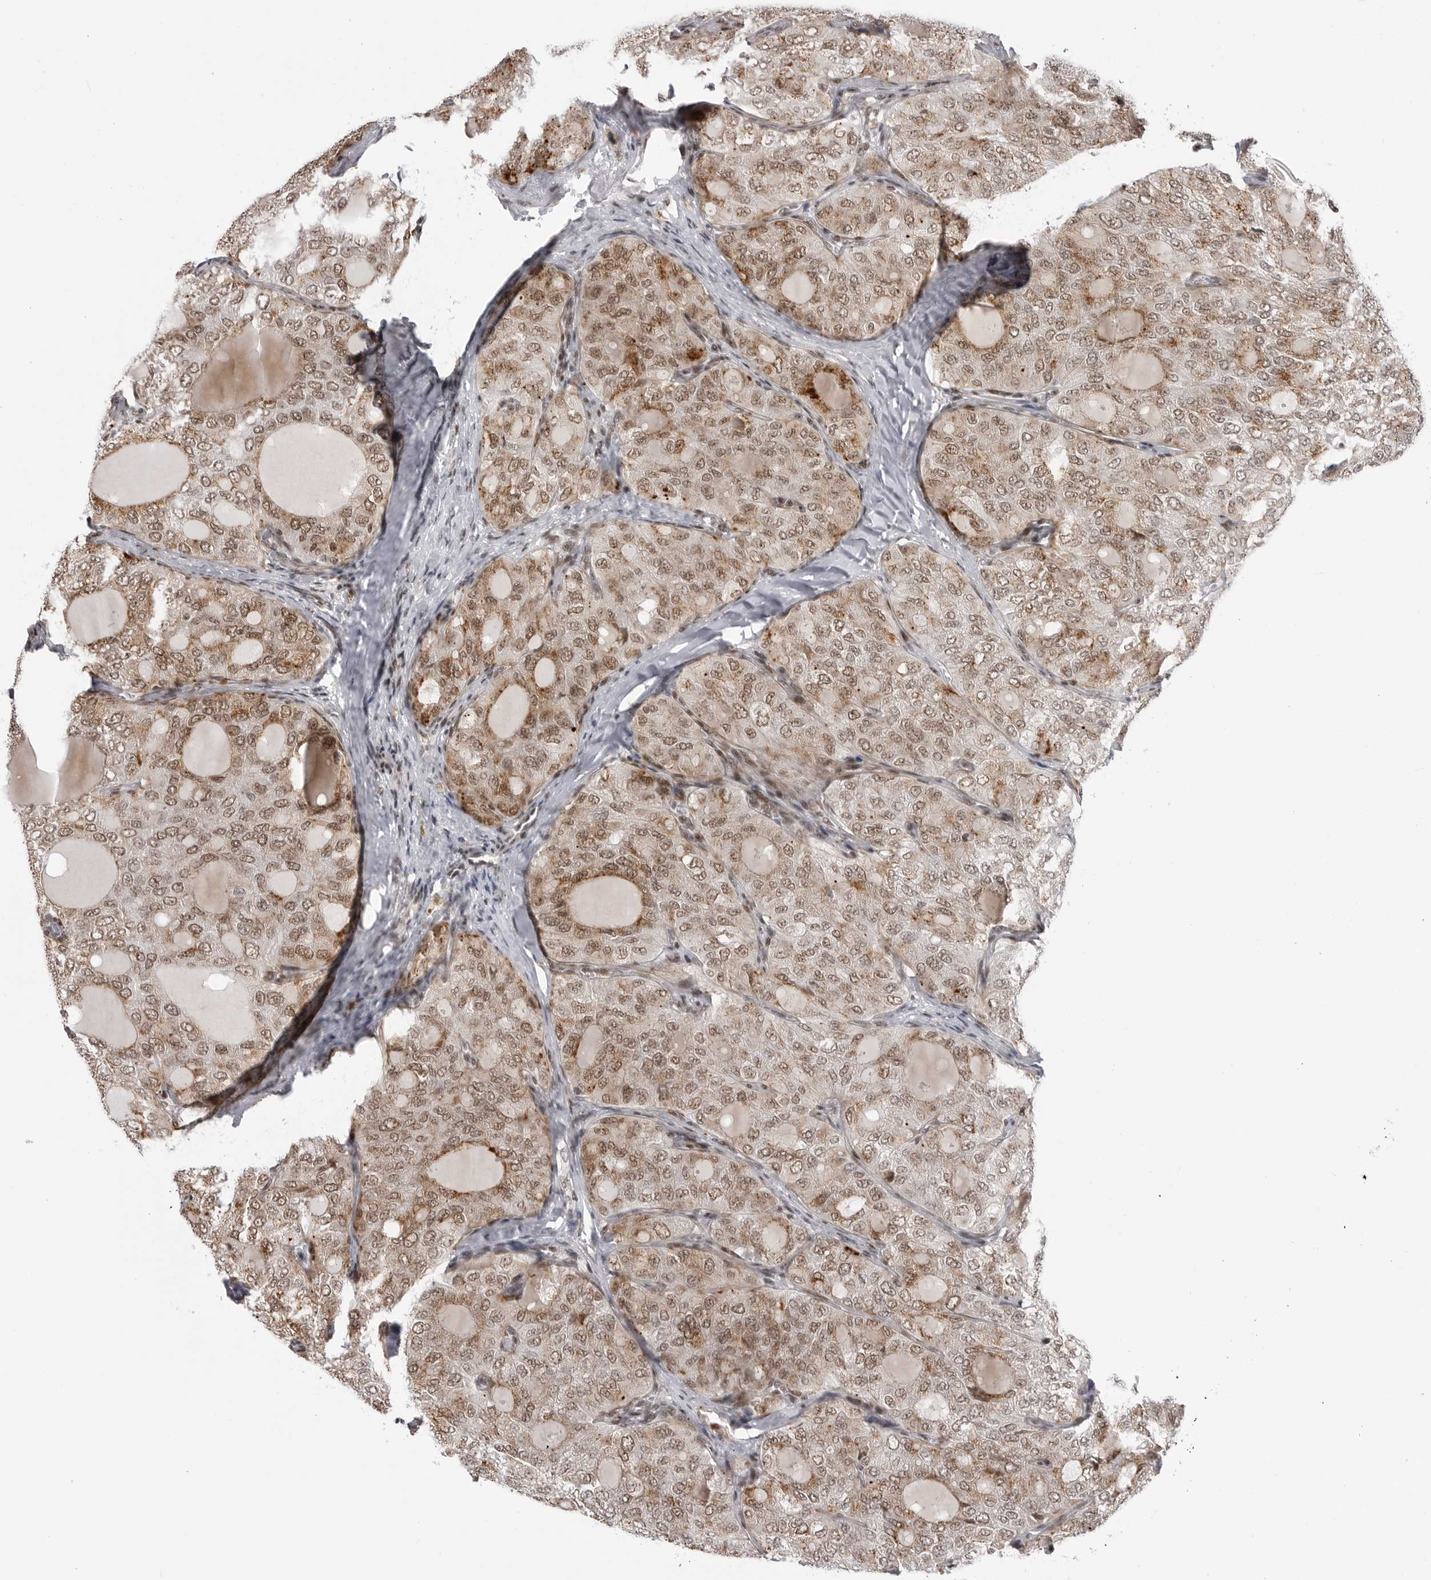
{"staining": {"intensity": "moderate", "quantity": ">75%", "location": "cytoplasmic/membranous,nuclear"}, "tissue": "thyroid cancer", "cell_type": "Tumor cells", "image_type": "cancer", "snomed": [{"axis": "morphology", "description": "Follicular adenoma carcinoma, NOS"}, {"axis": "topography", "description": "Thyroid gland"}], "caption": "Immunohistochemical staining of thyroid cancer shows medium levels of moderate cytoplasmic/membranous and nuclear protein staining in about >75% of tumor cells.", "gene": "TRIM66", "patient": {"sex": "male", "age": 75}}